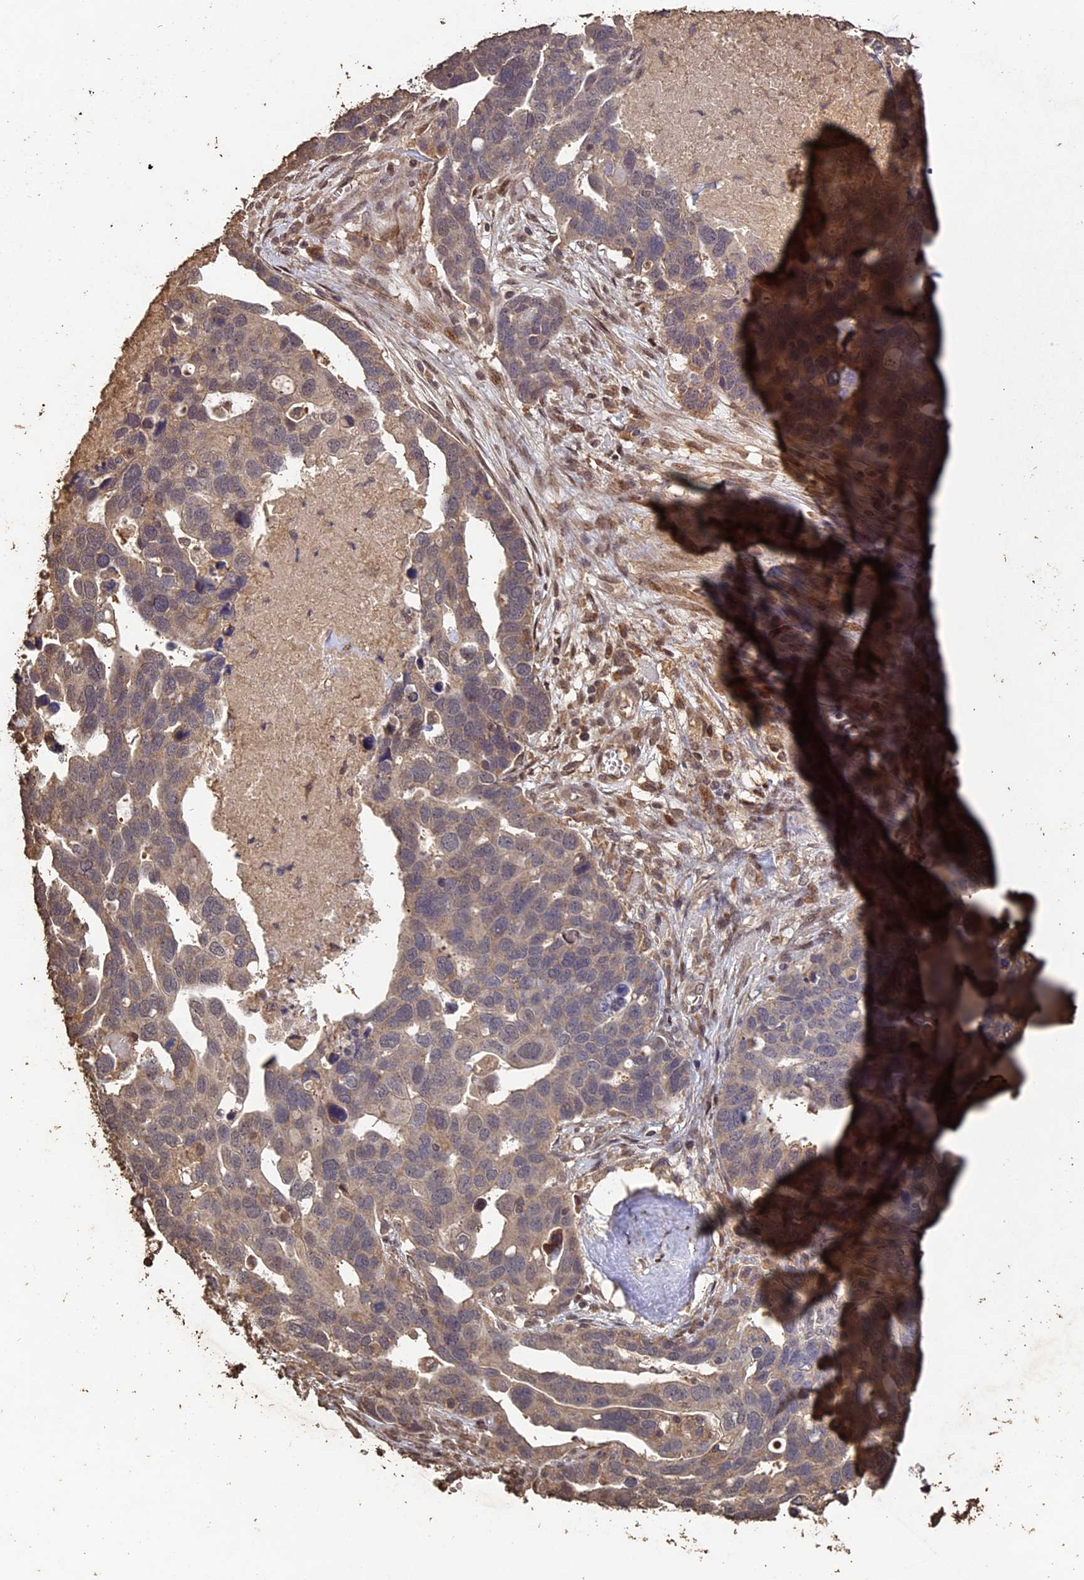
{"staining": {"intensity": "weak", "quantity": ">75%", "location": "cytoplasmic/membranous"}, "tissue": "ovarian cancer", "cell_type": "Tumor cells", "image_type": "cancer", "snomed": [{"axis": "morphology", "description": "Cystadenocarcinoma, serous, NOS"}, {"axis": "topography", "description": "Ovary"}], "caption": "DAB (3,3'-diaminobenzidine) immunohistochemical staining of ovarian cancer exhibits weak cytoplasmic/membranous protein positivity in approximately >75% of tumor cells.", "gene": "HUNK", "patient": {"sex": "female", "age": 54}}